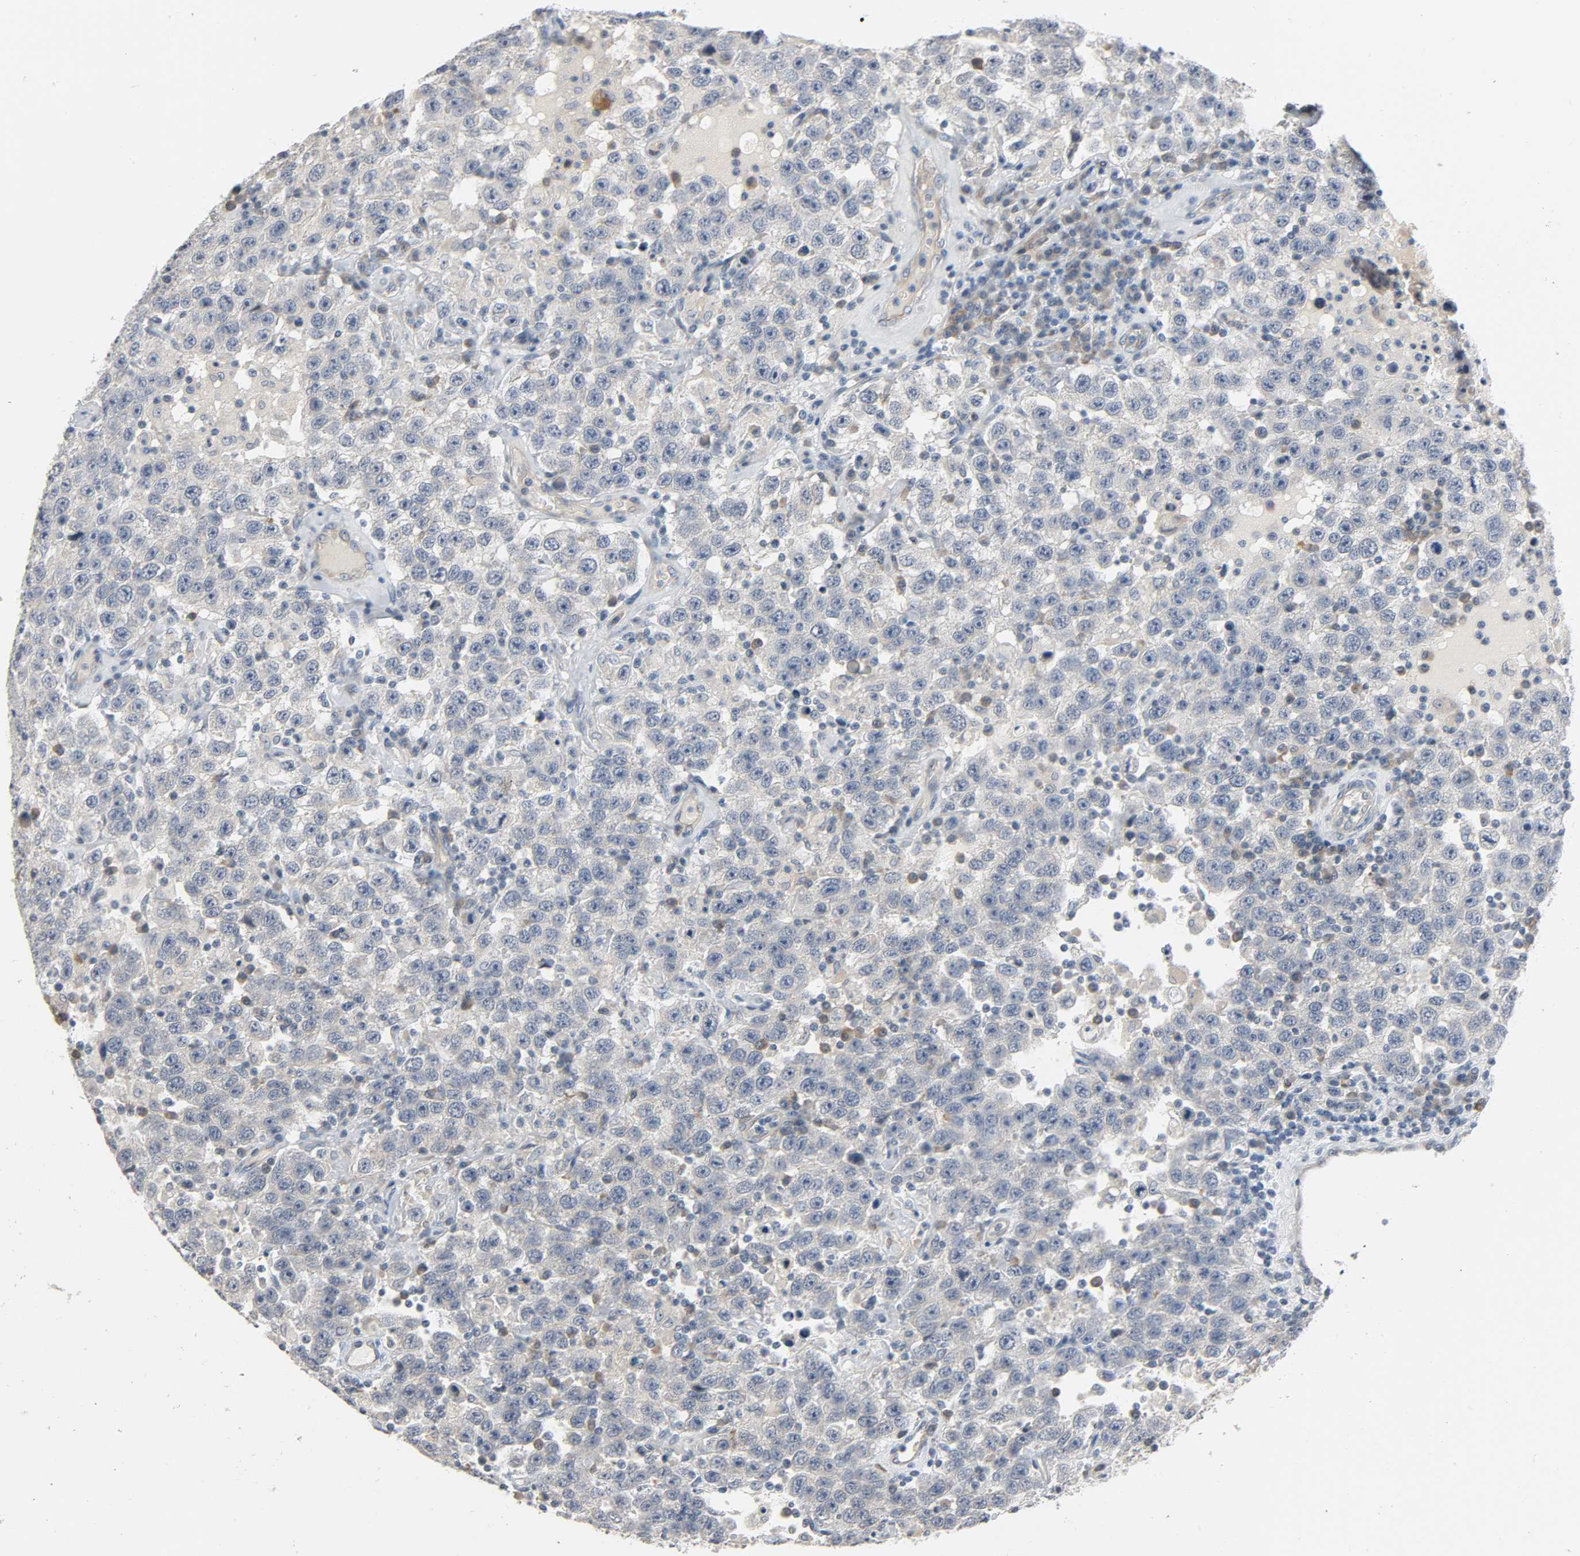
{"staining": {"intensity": "negative", "quantity": "none", "location": "none"}, "tissue": "testis cancer", "cell_type": "Tumor cells", "image_type": "cancer", "snomed": [{"axis": "morphology", "description": "Seminoma, NOS"}, {"axis": "topography", "description": "Testis"}], "caption": "High magnification brightfield microscopy of testis seminoma stained with DAB (3,3'-diaminobenzidine) (brown) and counterstained with hematoxylin (blue): tumor cells show no significant expression.", "gene": "LIMCH1", "patient": {"sex": "male", "age": 41}}